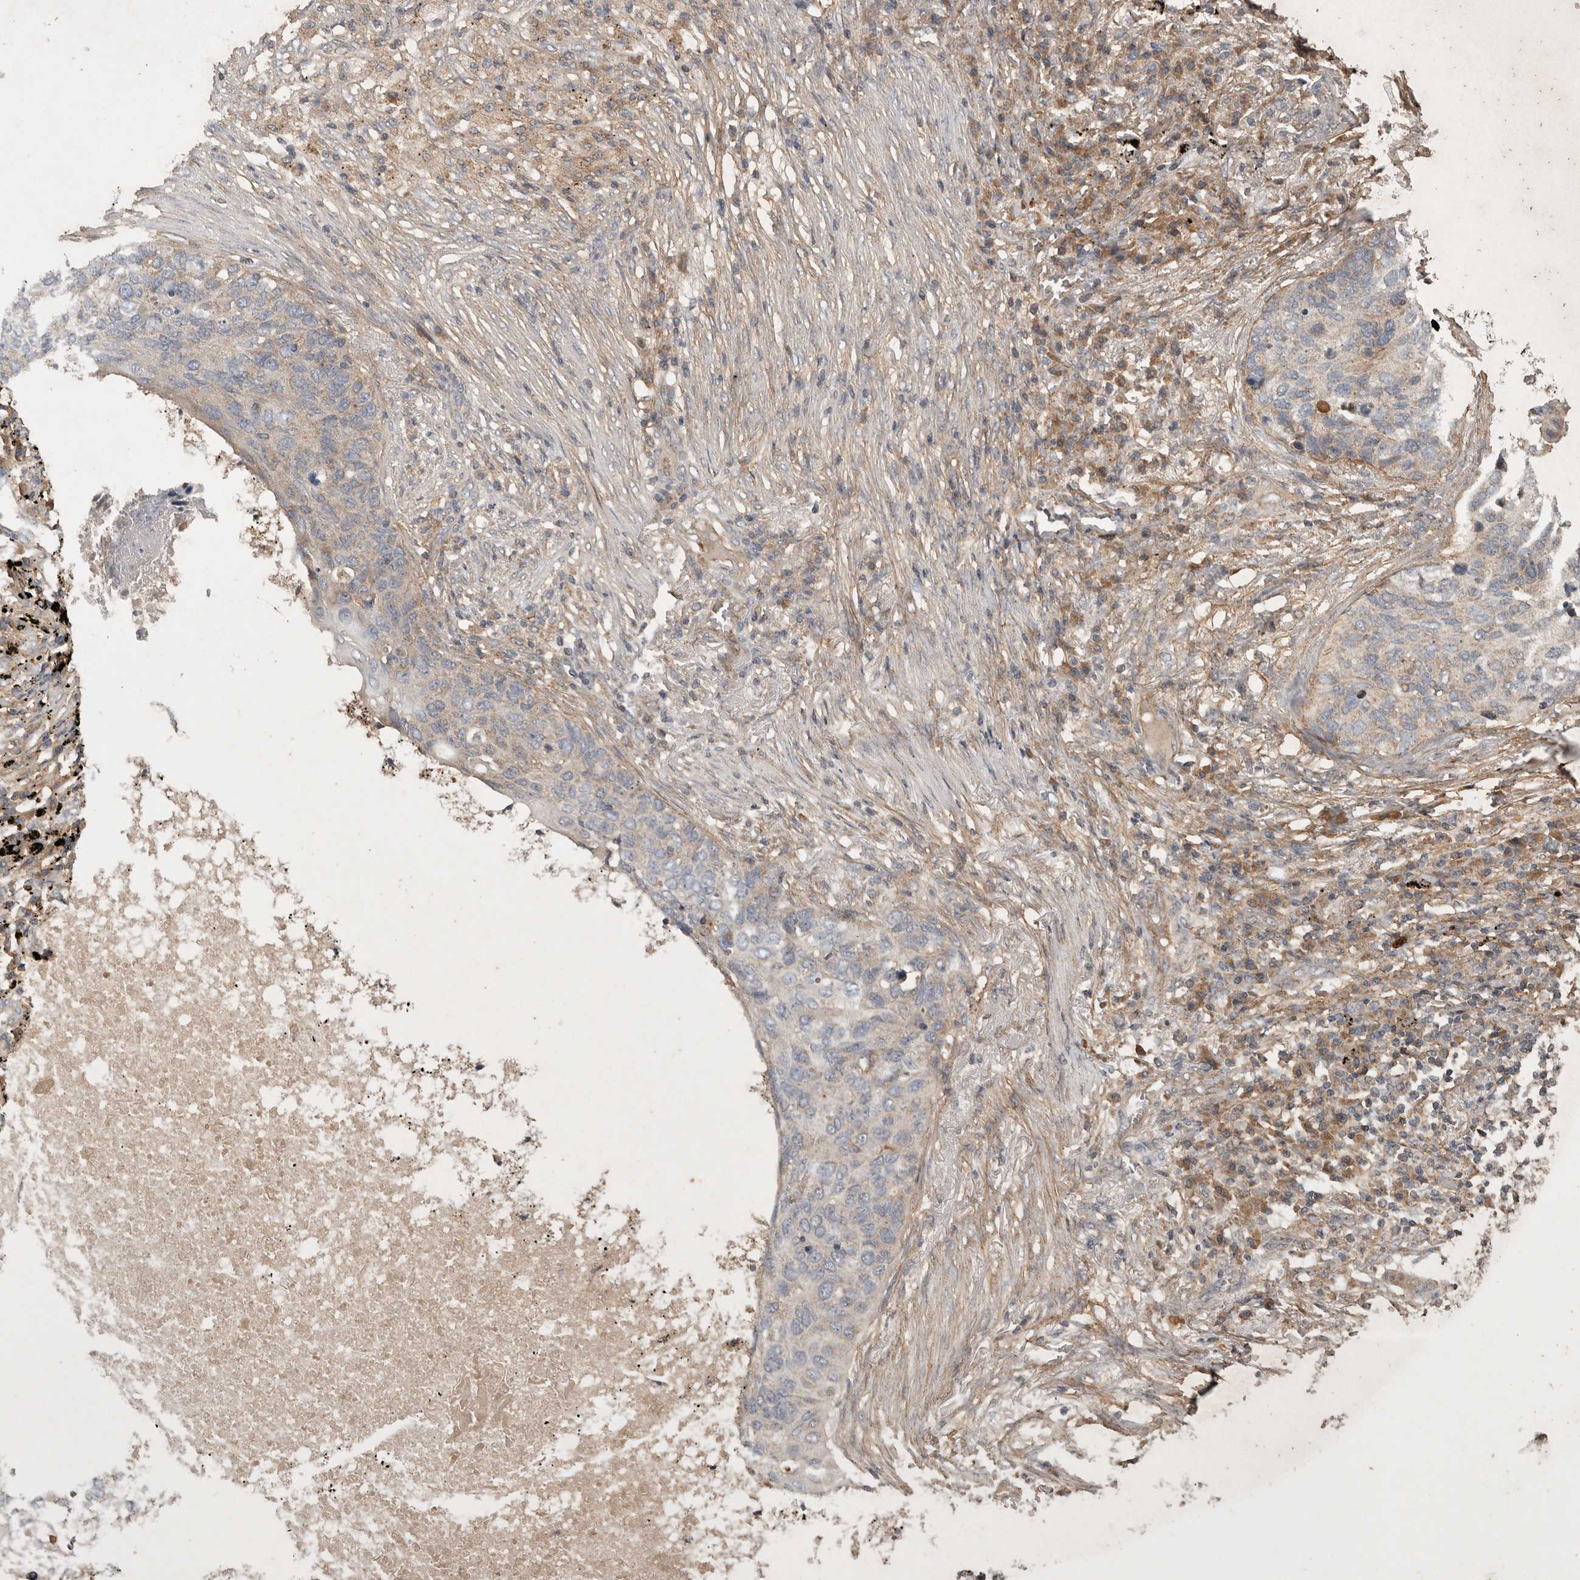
{"staining": {"intensity": "weak", "quantity": "<25%", "location": "cytoplasmic/membranous"}, "tissue": "lung cancer", "cell_type": "Tumor cells", "image_type": "cancer", "snomed": [{"axis": "morphology", "description": "Squamous cell carcinoma, NOS"}, {"axis": "topography", "description": "Lung"}], "caption": "Human lung cancer stained for a protein using IHC reveals no positivity in tumor cells.", "gene": "TRMT61B", "patient": {"sex": "female", "age": 63}}